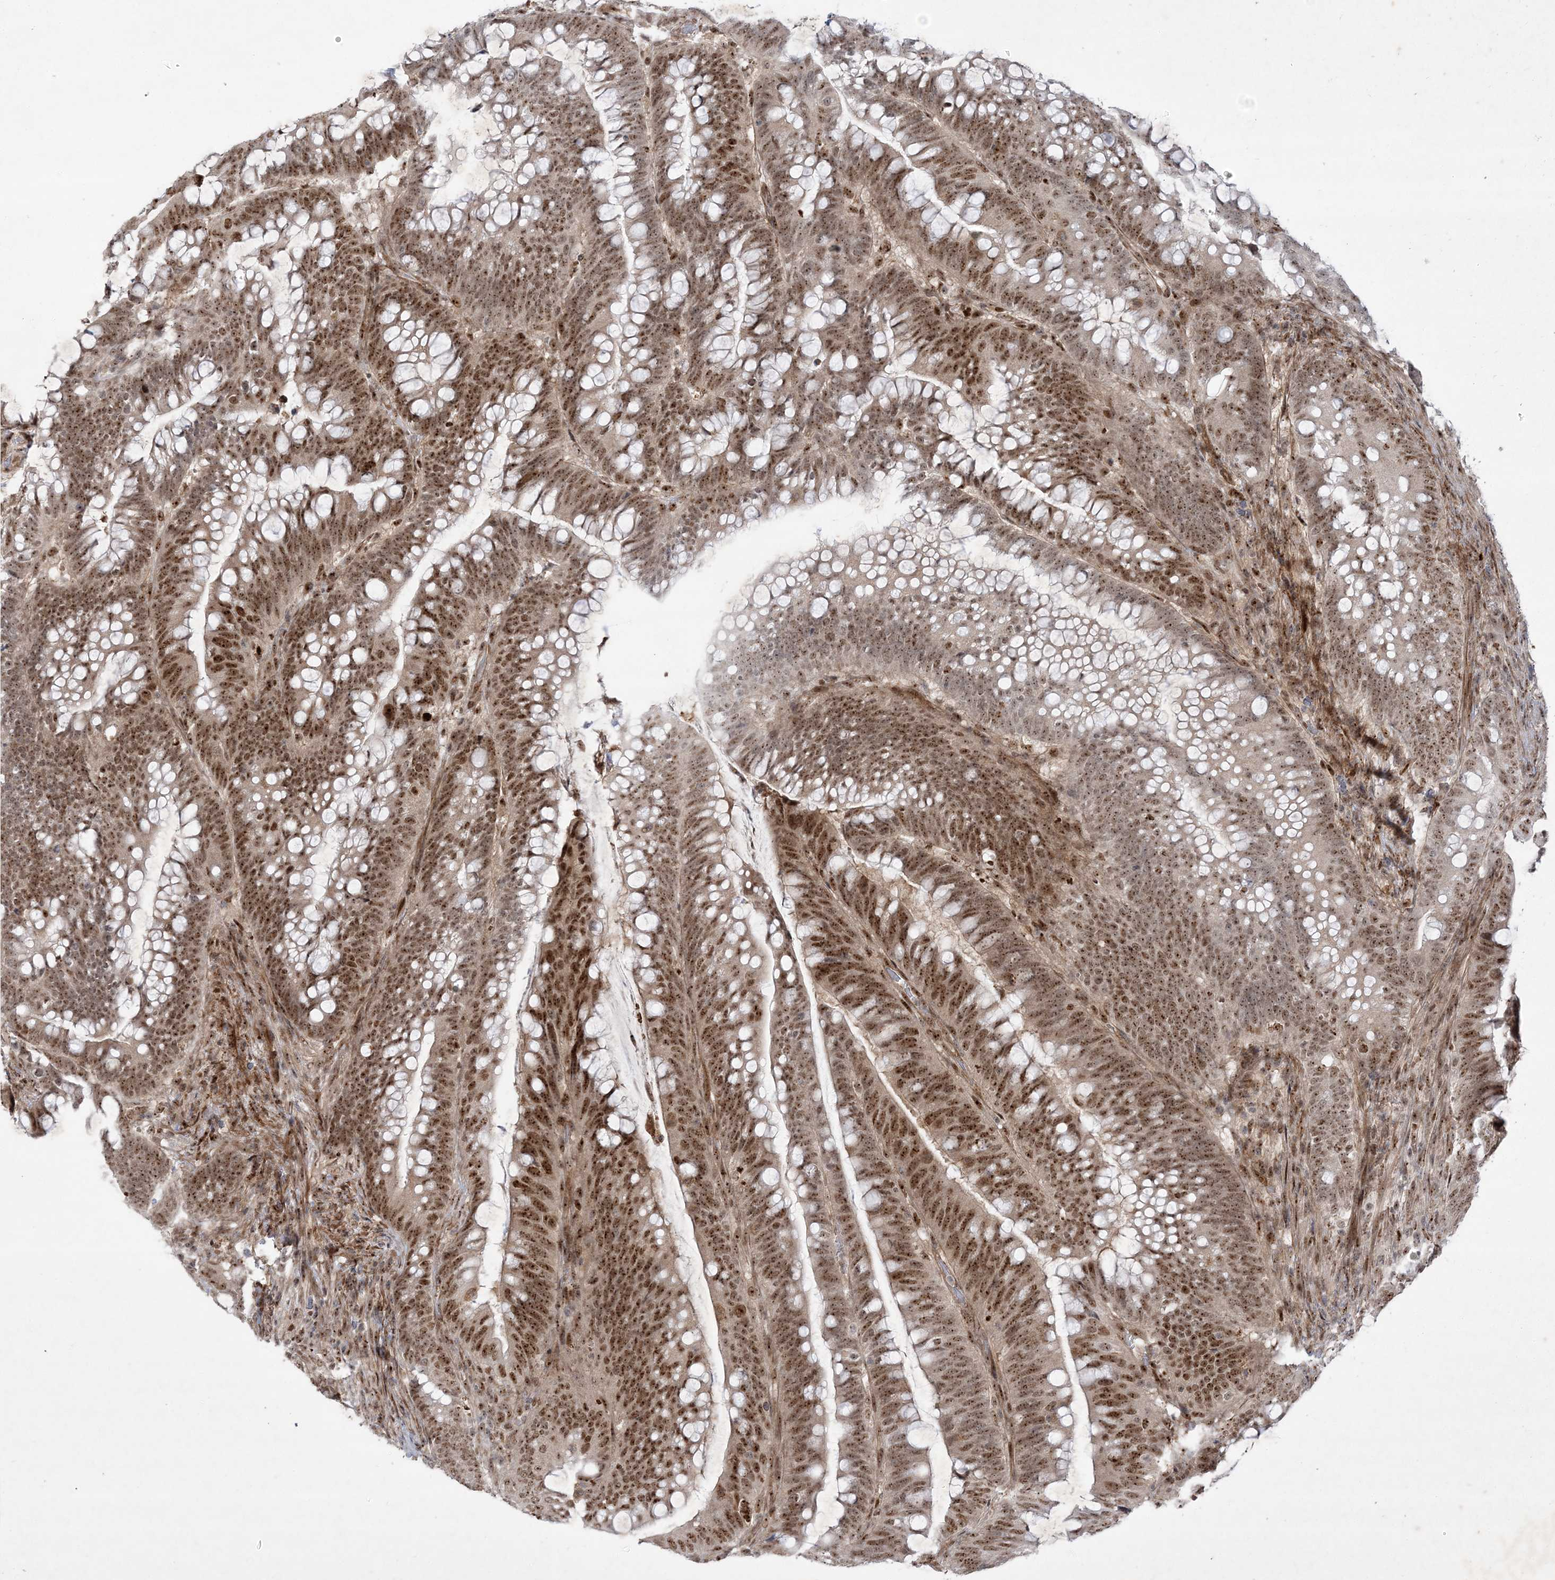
{"staining": {"intensity": "strong", "quantity": ">75%", "location": "nuclear"}, "tissue": "colorectal cancer", "cell_type": "Tumor cells", "image_type": "cancer", "snomed": [{"axis": "morphology", "description": "Adenocarcinoma, NOS"}, {"axis": "topography", "description": "Colon"}], "caption": "Immunohistochemical staining of colorectal adenocarcinoma displays strong nuclear protein staining in approximately >75% of tumor cells.", "gene": "NPM3", "patient": {"sex": "female", "age": 66}}